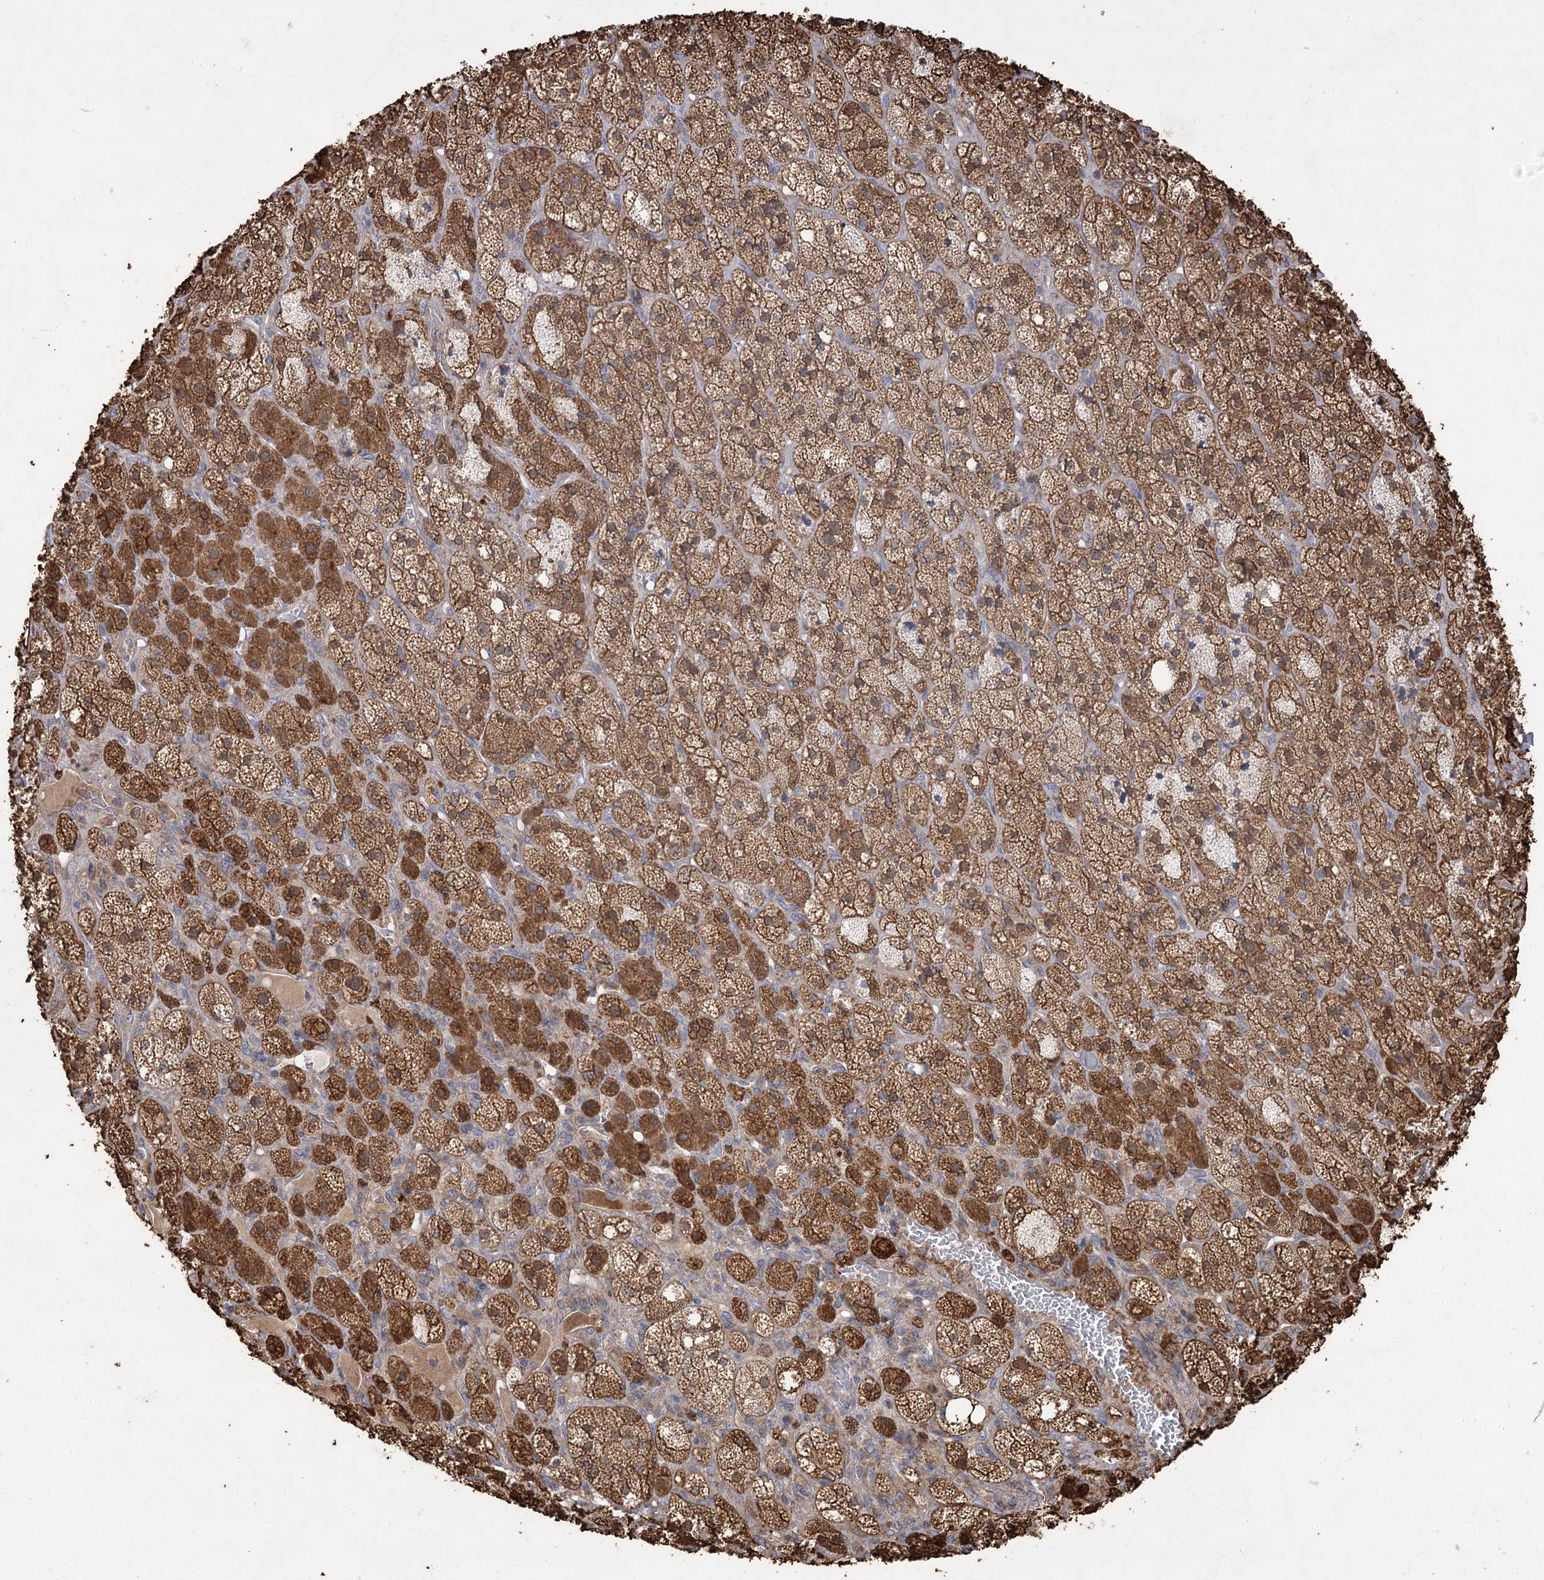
{"staining": {"intensity": "strong", "quantity": ">75%", "location": "cytoplasmic/membranous"}, "tissue": "adrenal gland", "cell_type": "Glandular cells", "image_type": "normal", "snomed": [{"axis": "morphology", "description": "Normal tissue, NOS"}, {"axis": "topography", "description": "Adrenal gland"}], "caption": "IHC histopathology image of unremarkable adrenal gland stained for a protein (brown), which demonstrates high levels of strong cytoplasmic/membranous positivity in approximately >75% of glandular cells.", "gene": "RNF24", "patient": {"sex": "male", "age": 61}}